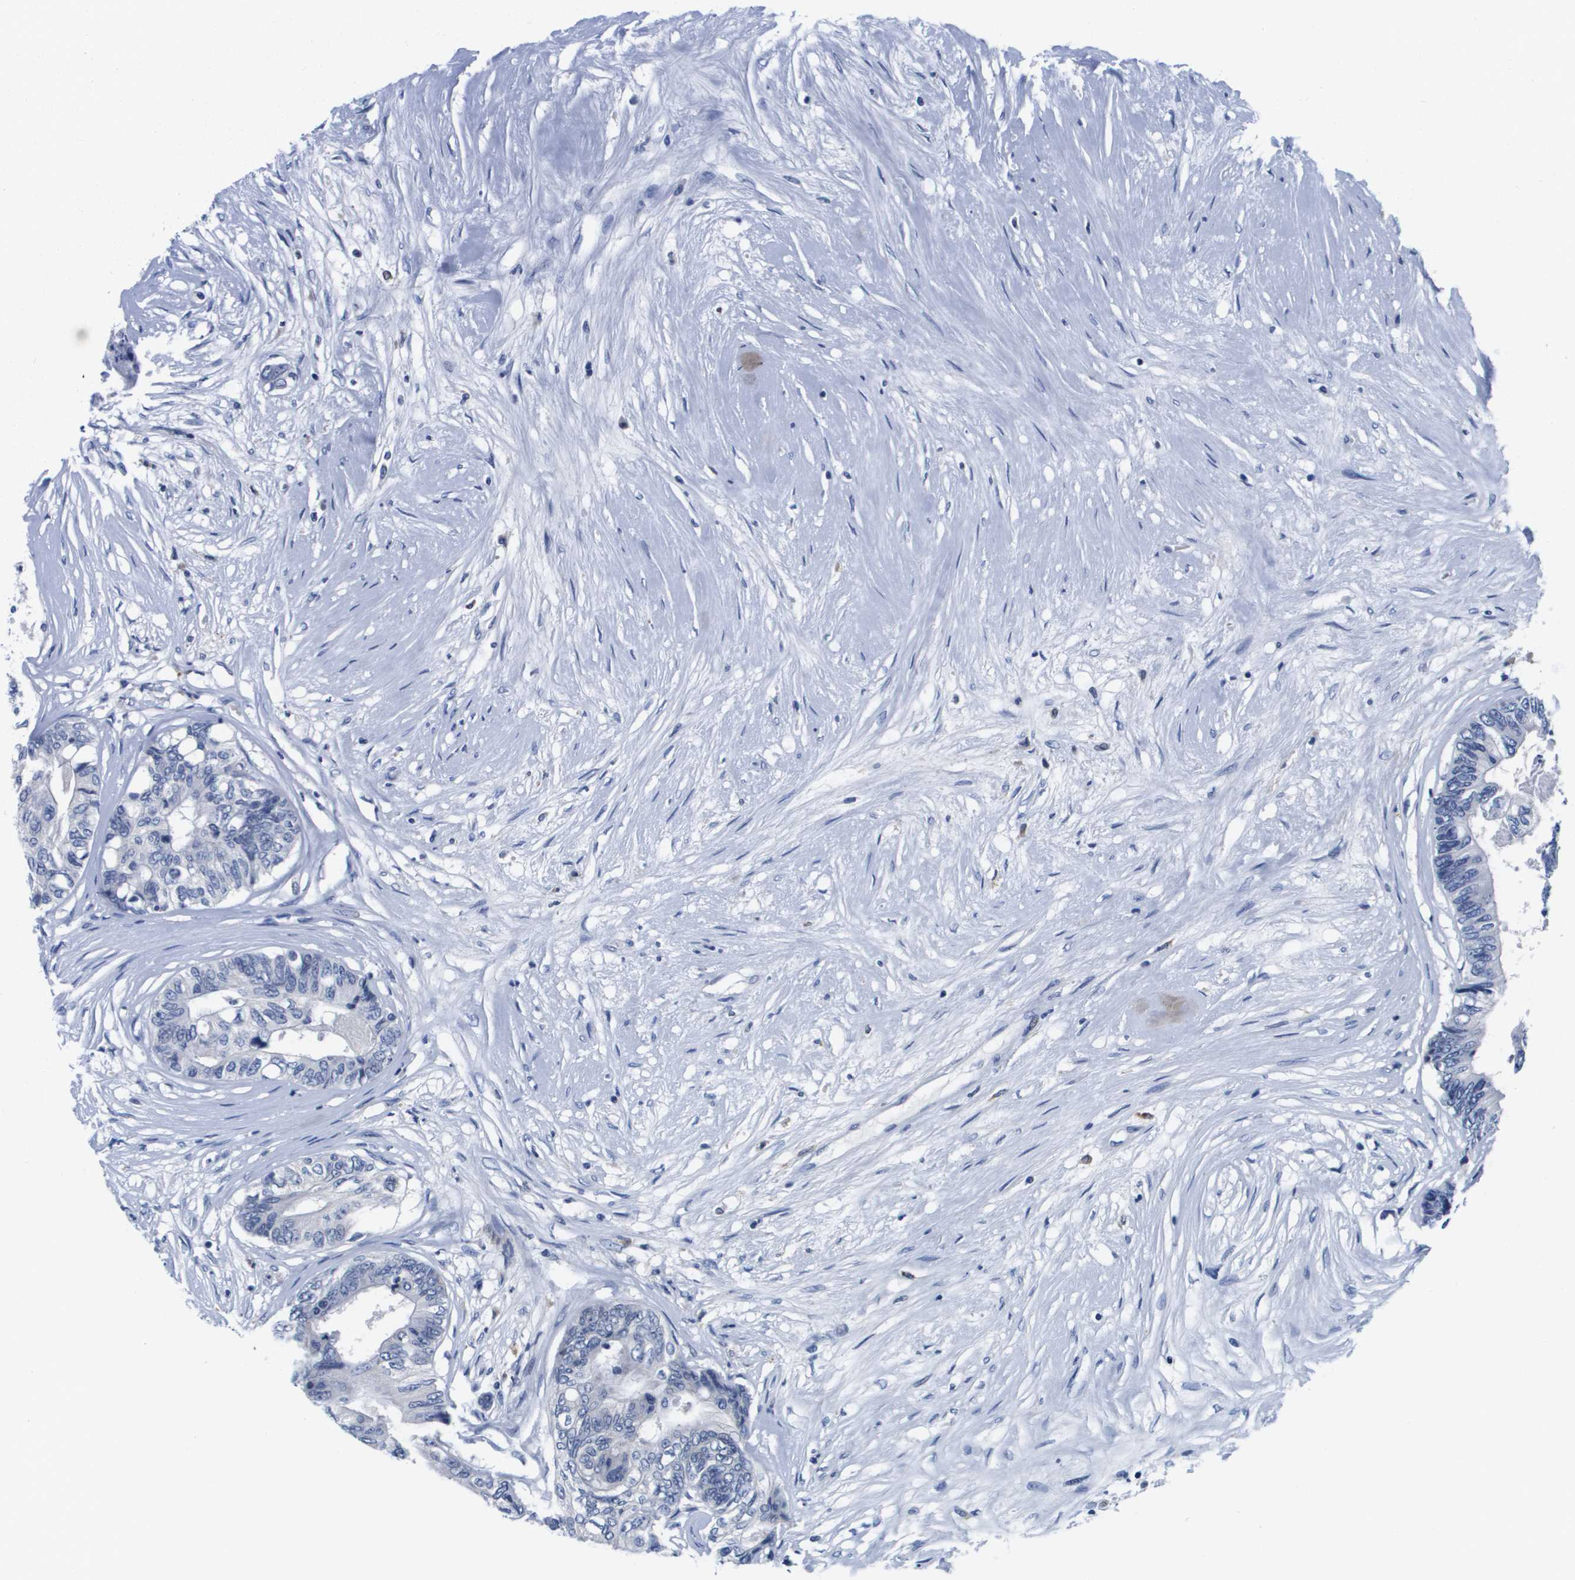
{"staining": {"intensity": "negative", "quantity": "none", "location": "none"}, "tissue": "colorectal cancer", "cell_type": "Tumor cells", "image_type": "cancer", "snomed": [{"axis": "morphology", "description": "Adenocarcinoma, NOS"}, {"axis": "topography", "description": "Rectum"}], "caption": "High magnification brightfield microscopy of colorectal adenocarcinoma stained with DAB (3,3'-diaminobenzidine) (brown) and counterstained with hematoxylin (blue): tumor cells show no significant staining. Brightfield microscopy of immunohistochemistry (IHC) stained with DAB (3,3'-diaminobenzidine) (brown) and hematoxylin (blue), captured at high magnification.", "gene": "HMOX1", "patient": {"sex": "male", "age": 63}}